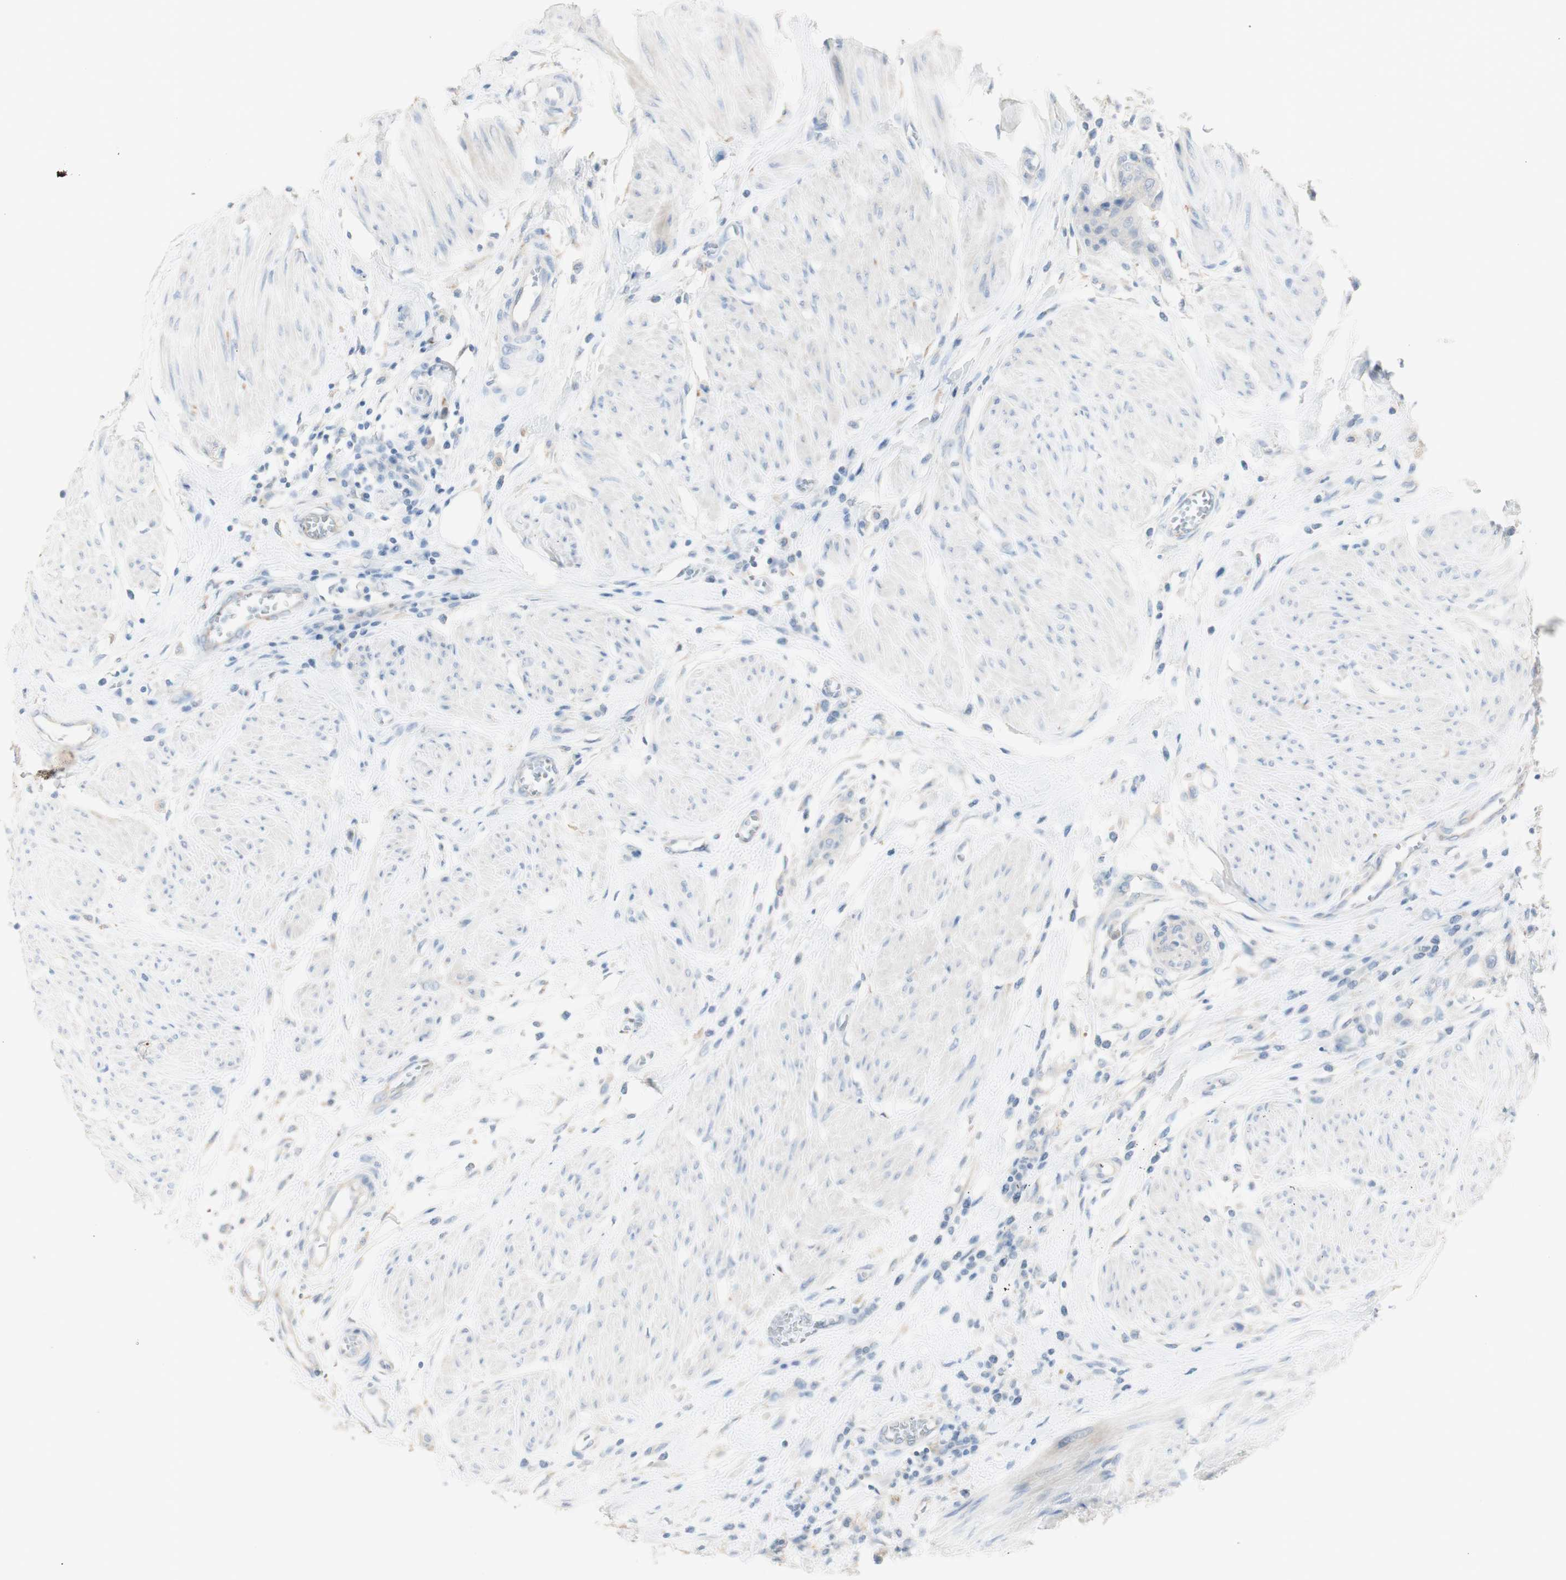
{"staining": {"intensity": "negative", "quantity": "none", "location": "none"}, "tissue": "urothelial cancer", "cell_type": "Tumor cells", "image_type": "cancer", "snomed": [{"axis": "morphology", "description": "Urothelial carcinoma, High grade"}, {"axis": "topography", "description": "Urinary bladder"}], "caption": "IHC micrograph of neoplastic tissue: human high-grade urothelial carcinoma stained with DAB shows no significant protein positivity in tumor cells.", "gene": "ART3", "patient": {"sex": "male", "age": 35}}